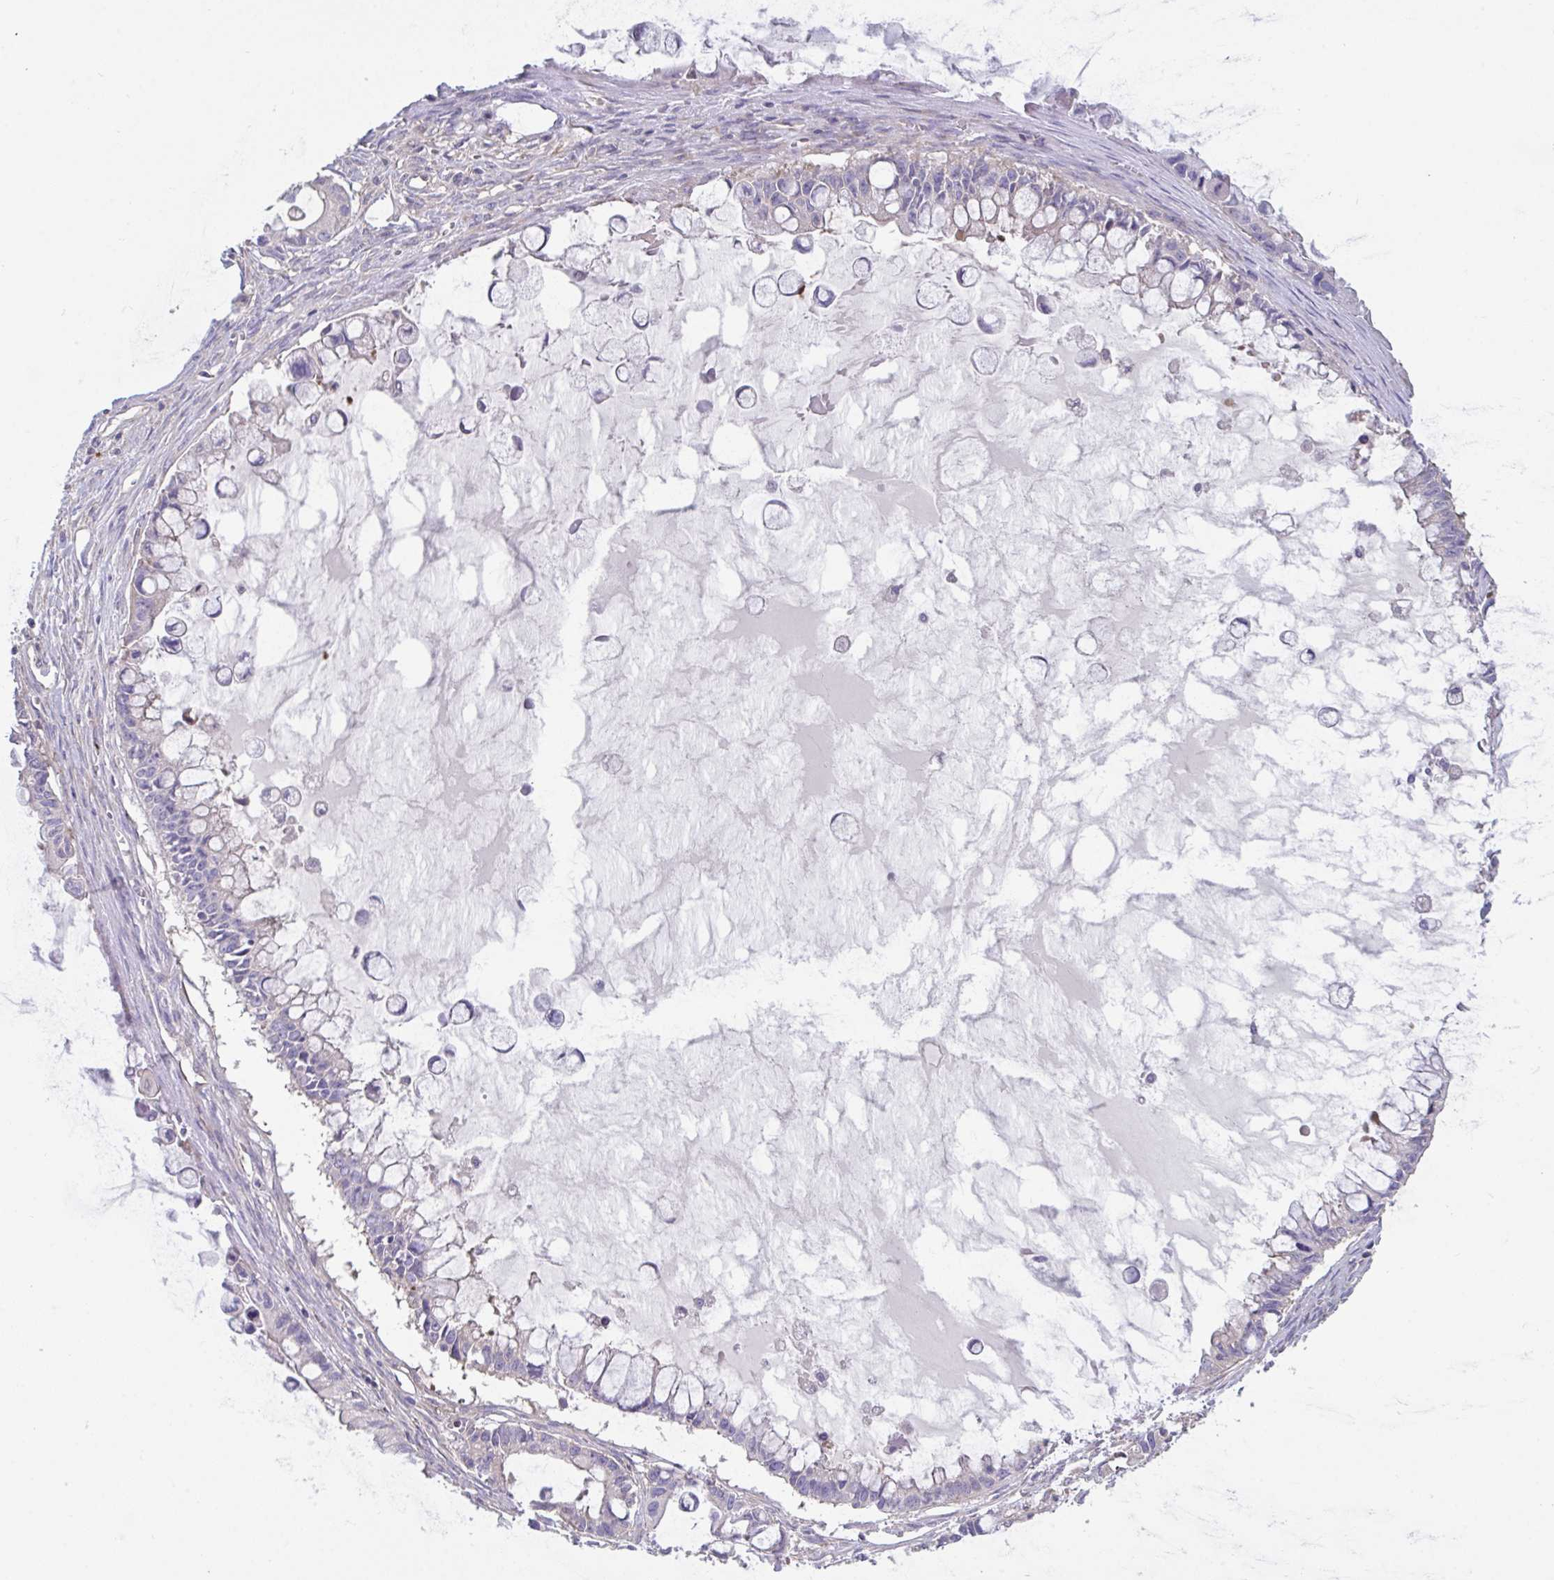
{"staining": {"intensity": "negative", "quantity": "none", "location": "none"}, "tissue": "ovarian cancer", "cell_type": "Tumor cells", "image_type": "cancer", "snomed": [{"axis": "morphology", "description": "Cystadenocarcinoma, mucinous, NOS"}, {"axis": "topography", "description": "Ovary"}], "caption": "IHC image of neoplastic tissue: ovarian cancer stained with DAB shows no significant protein staining in tumor cells.", "gene": "YARS2", "patient": {"sex": "female", "age": 63}}